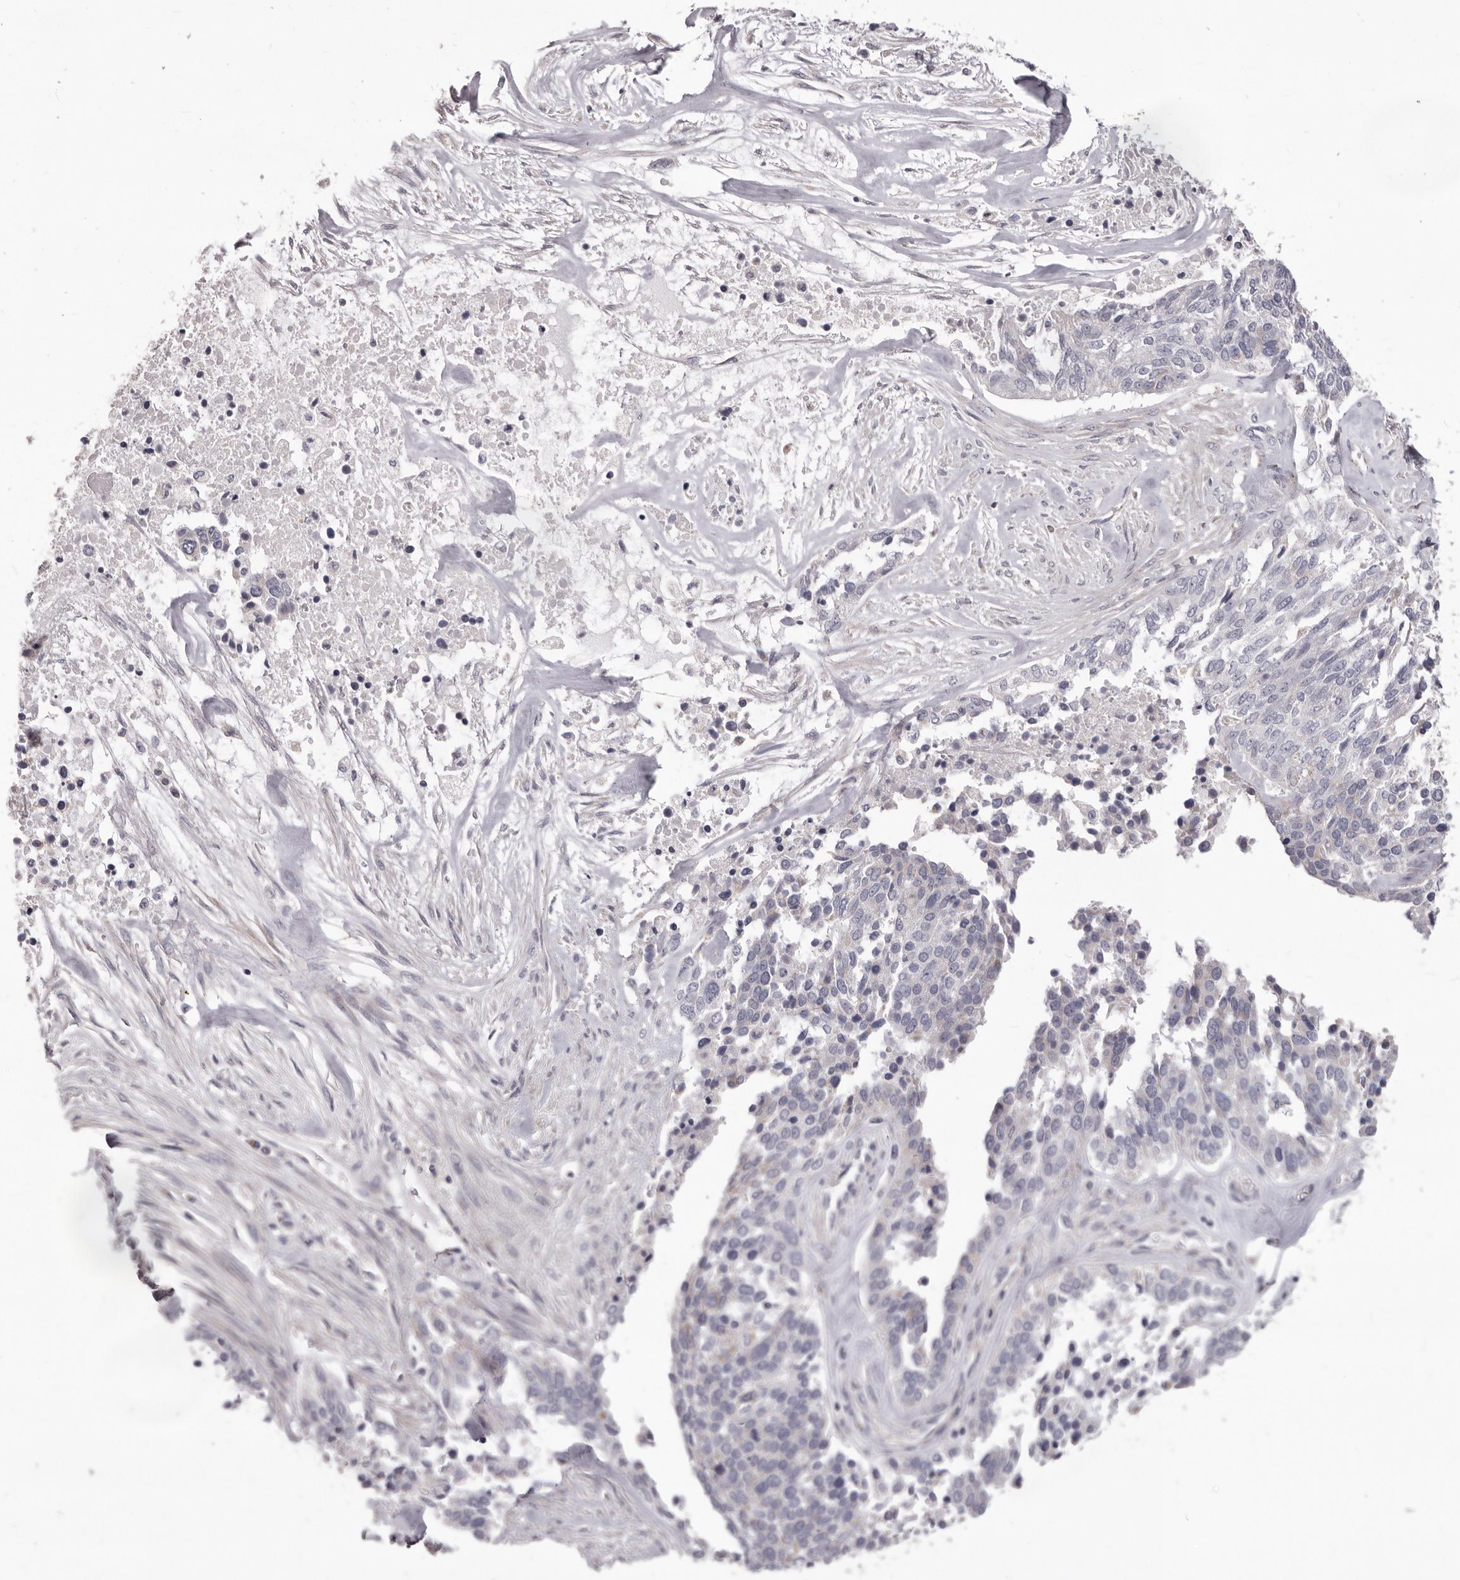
{"staining": {"intensity": "negative", "quantity": "none", "location": "none"}, "tissue": "ovarian cancer", "cell_type": "Tumor cells", "image_type": "cancer", "snomed": [{"axis": "morphology", "description": "Cystadenocarcinoma, serous, NOS"}, {"axis": "topography", "description": "Ovary"}], "caption": "Serous cystadenocarcinoma (ovarian) stained for a protein using IHC shows no expression tumor cells.", "gene": "PRMT2", "patient": {"sex": "female", "age": 44}}